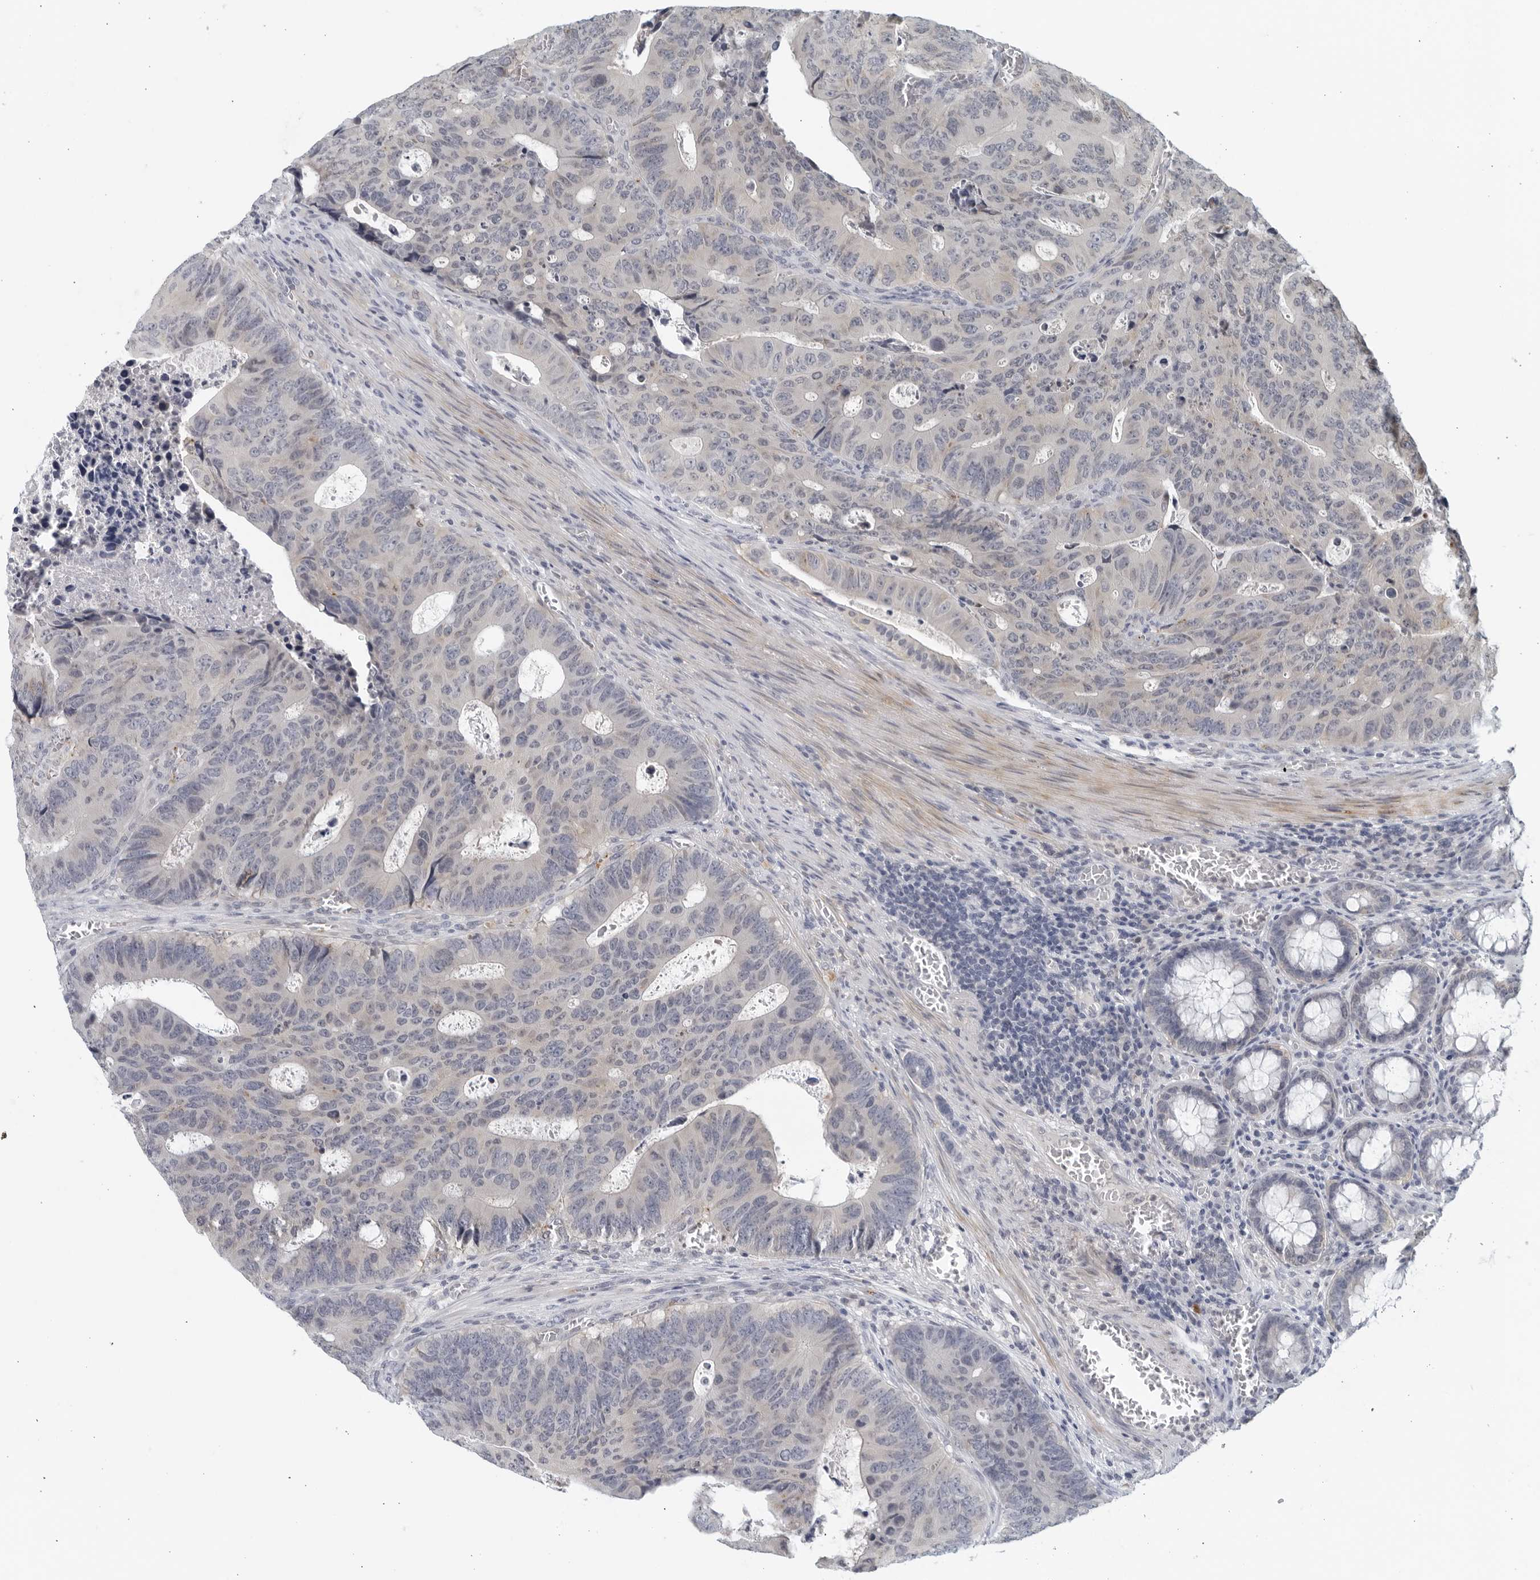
{"staining": {"intensity": "negative", "quantity": "none", "location": "none"}, "tissue": "colorectal cancer", "cell_type": "Tumor cells", "image_type": "cancer", "snomed": [{"axis": "morphology", "description": "Adenocarcinoma, NOS"}, {"axis": "topography", "description": "Colon"}], "caption": "The immunohistochemistry photomicrograph has no significant positivity in tumor cells of colorectal cancer tissue.", "gene": "MATN1", "patient": {"sex": "male", "age": 87}}